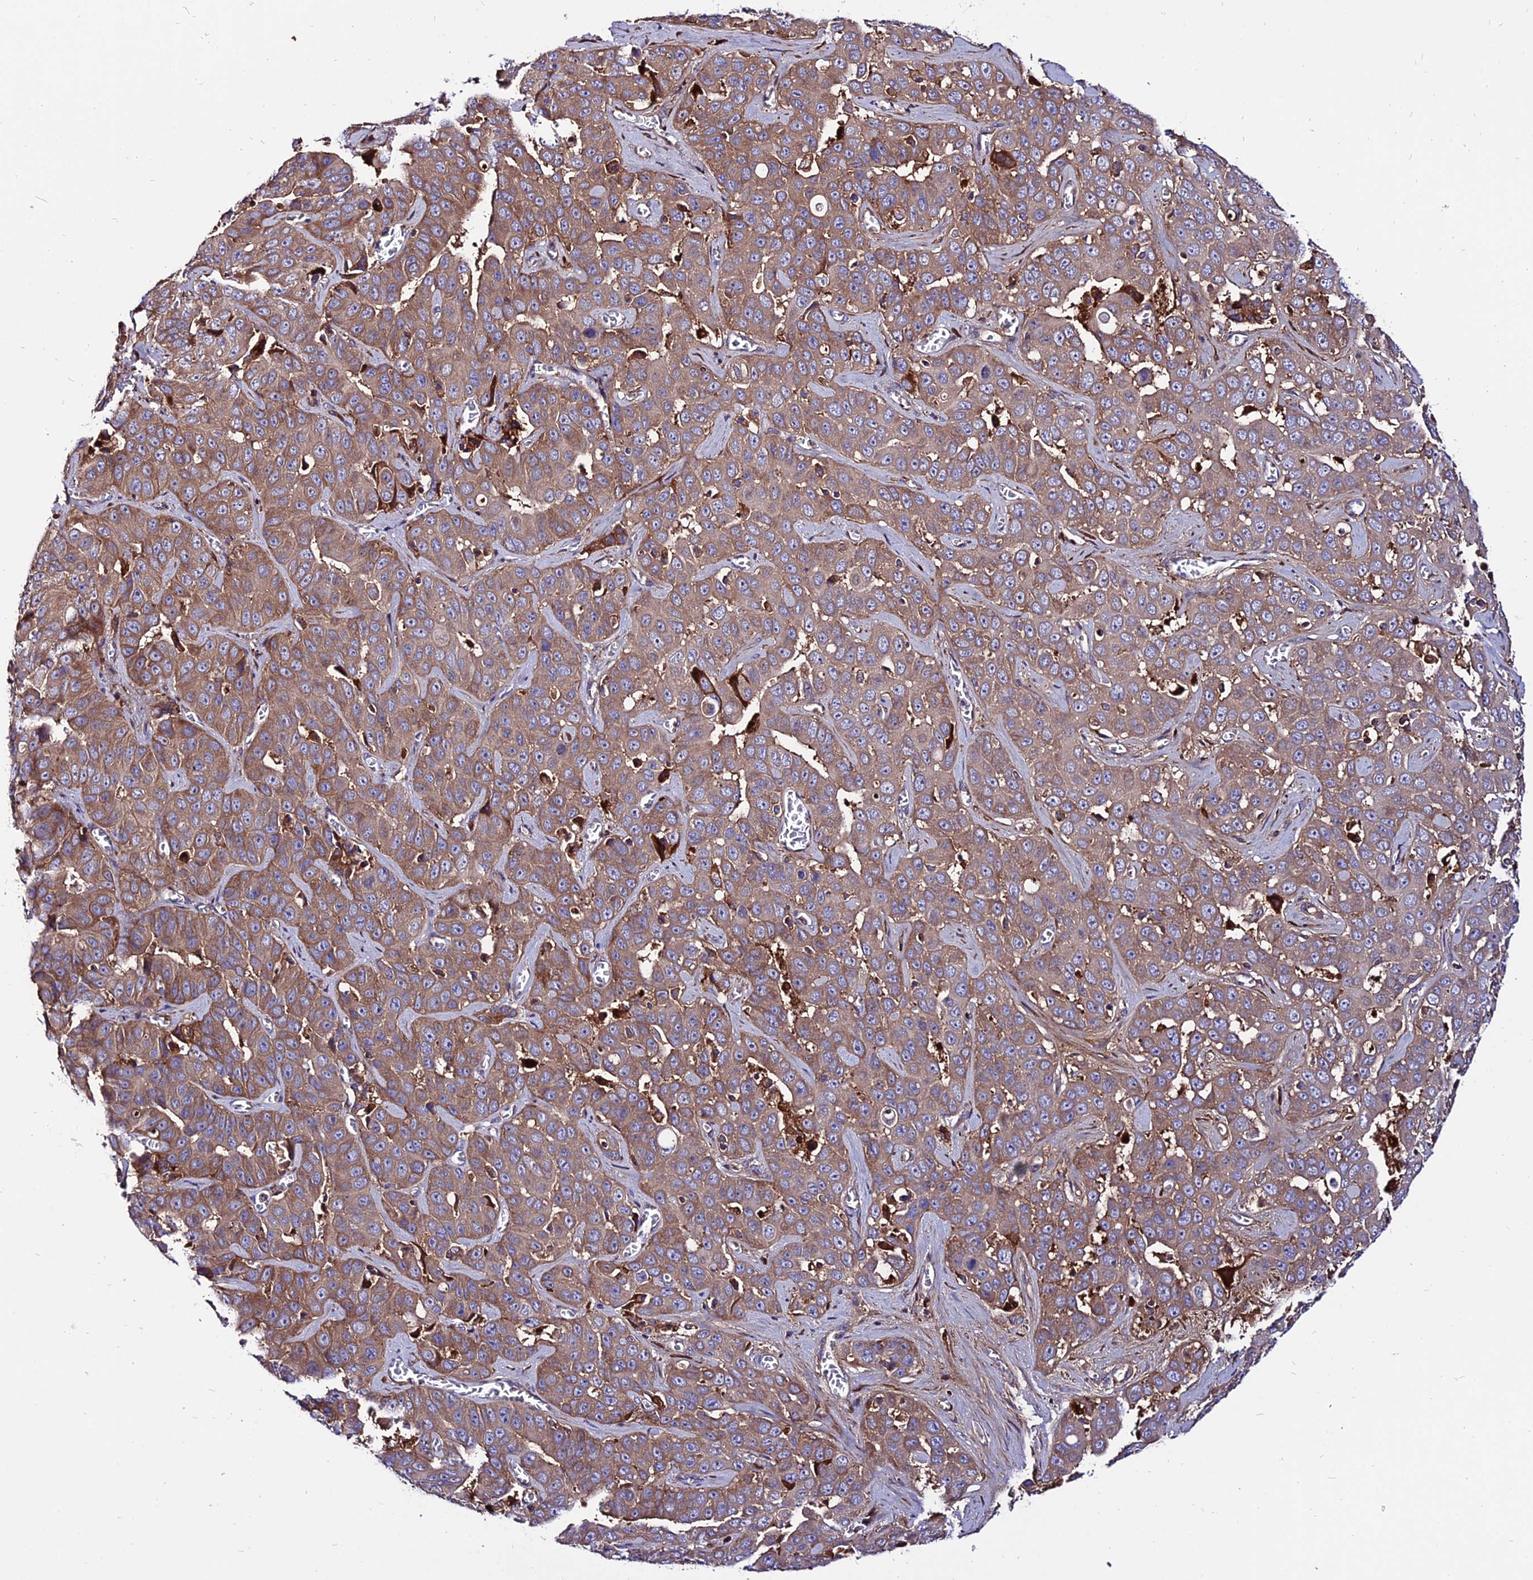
{"staining": {"intensity": "moderate", "quantity": "25%-75%", "location": "cytoplasmic/membranous"}, "tissue": "liver cancer", "cell_type": "Tumor cells", "image_type": "cancer", "snomed": [{"axis": "morphology", "description": "Cholangiocarcinoma"}, {"axis": "topography", "description": "Liver"}], "caption": "Liver cancer stained with DAB (3,3'-diaminobenzidine) immunohistochemistry exhibits medium levels of moderate cytoplasmic/membranous expression in about 25%-75% of tumor cells.", "gene": "PYM1", "patient": {"sex": "female", "age": 52}}